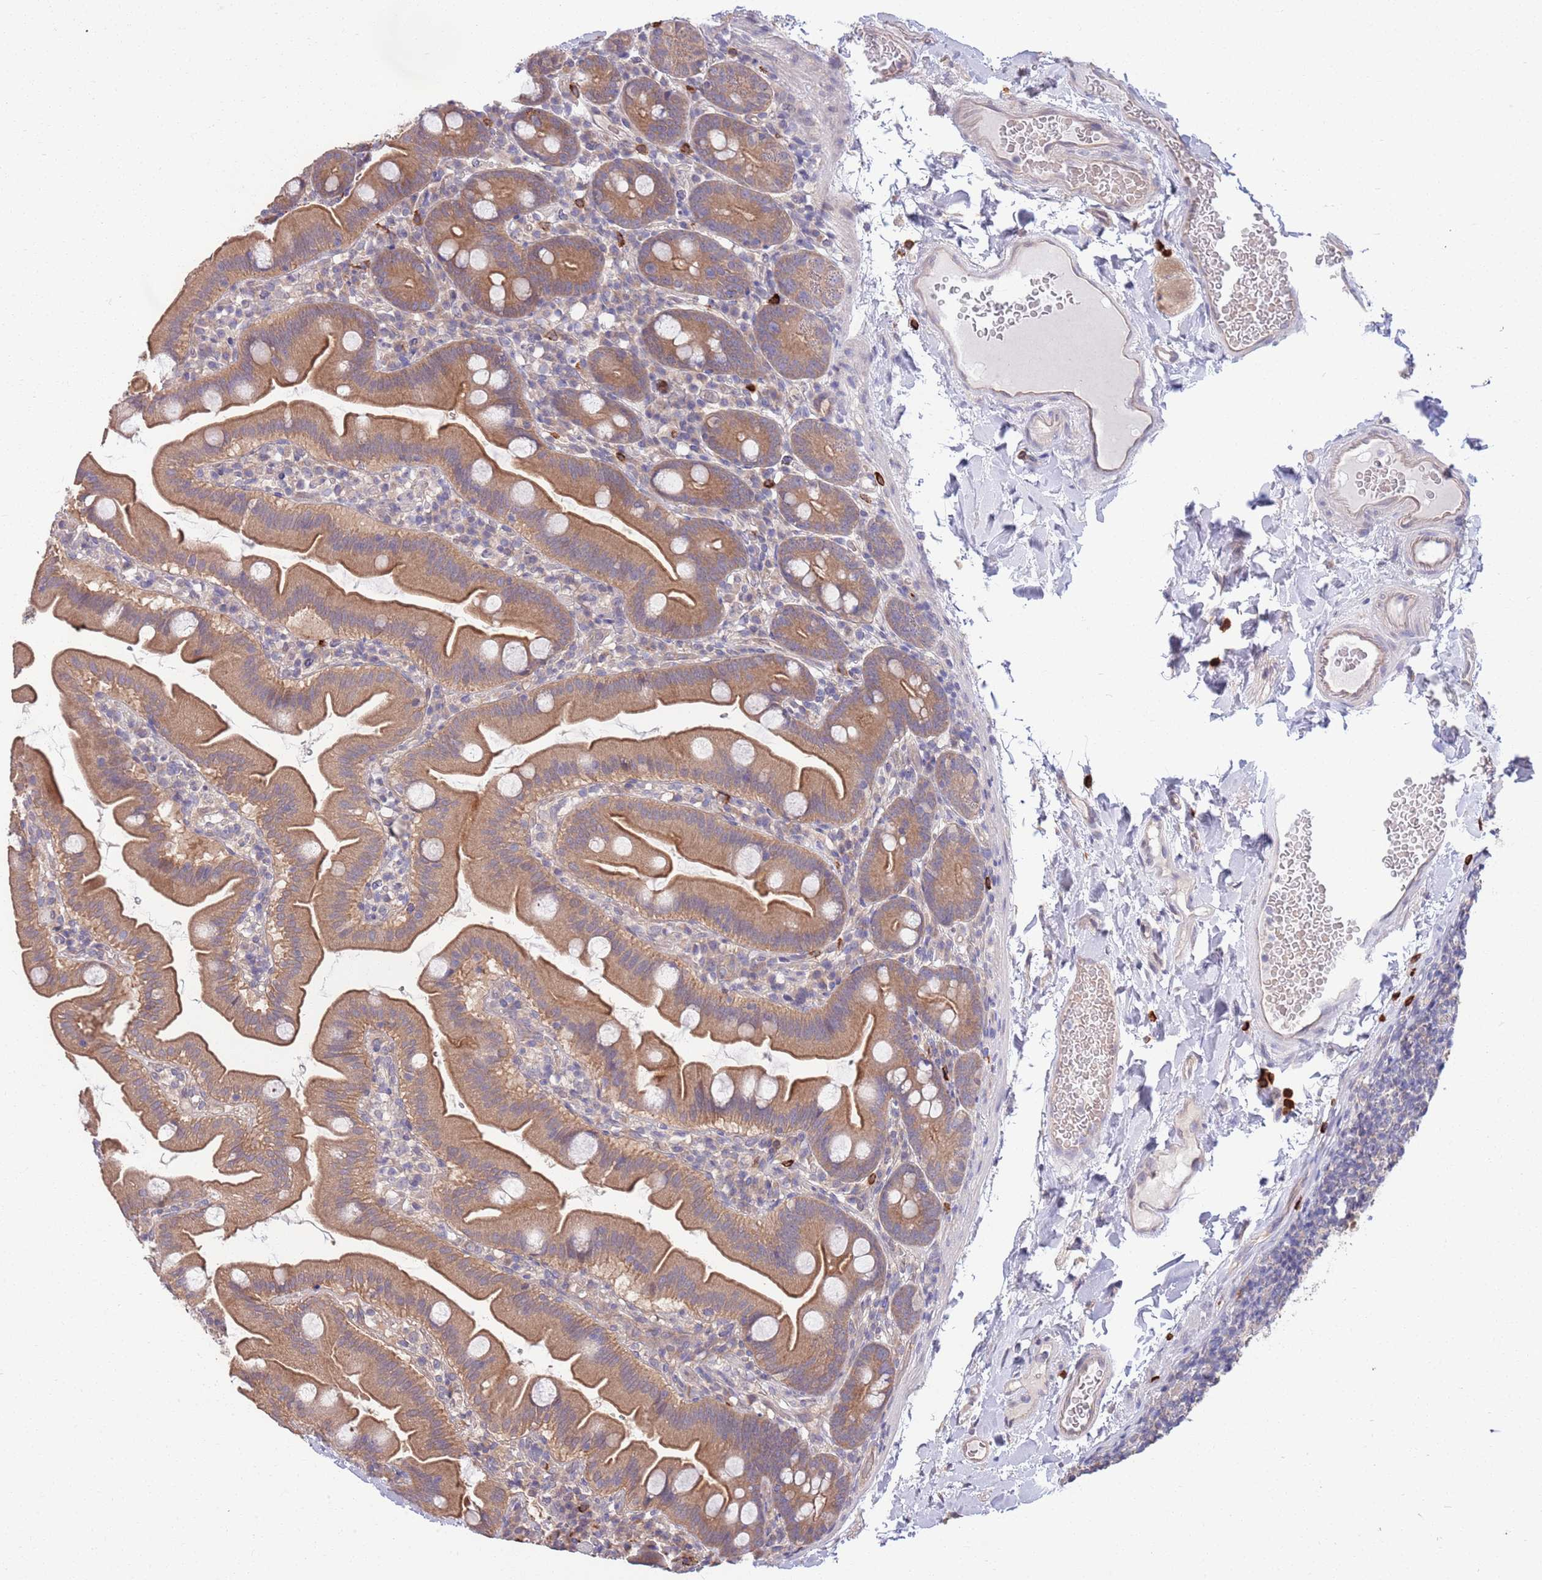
{"staining": {"intensity": "moderate", "quantity": ">75%", "location": "cytoplasmic/membranous"}, "tissue": "small intestine", "cell_type": "Glandular cells", "image_type": "normal", "snomed": [{"axis": "morphology", "description": "Normal tissue, NOS"}, {"axis": "topography", "description": "Small intestine"}], "caption": "Protein expression by immunohistochemistry demonstrates moderate cytoplasmic/membranous positivity in about >75% of glandular cells in benign small intestine.", "gene": "MARVELD2", "patient": {"sex": "female", "age": 68}}